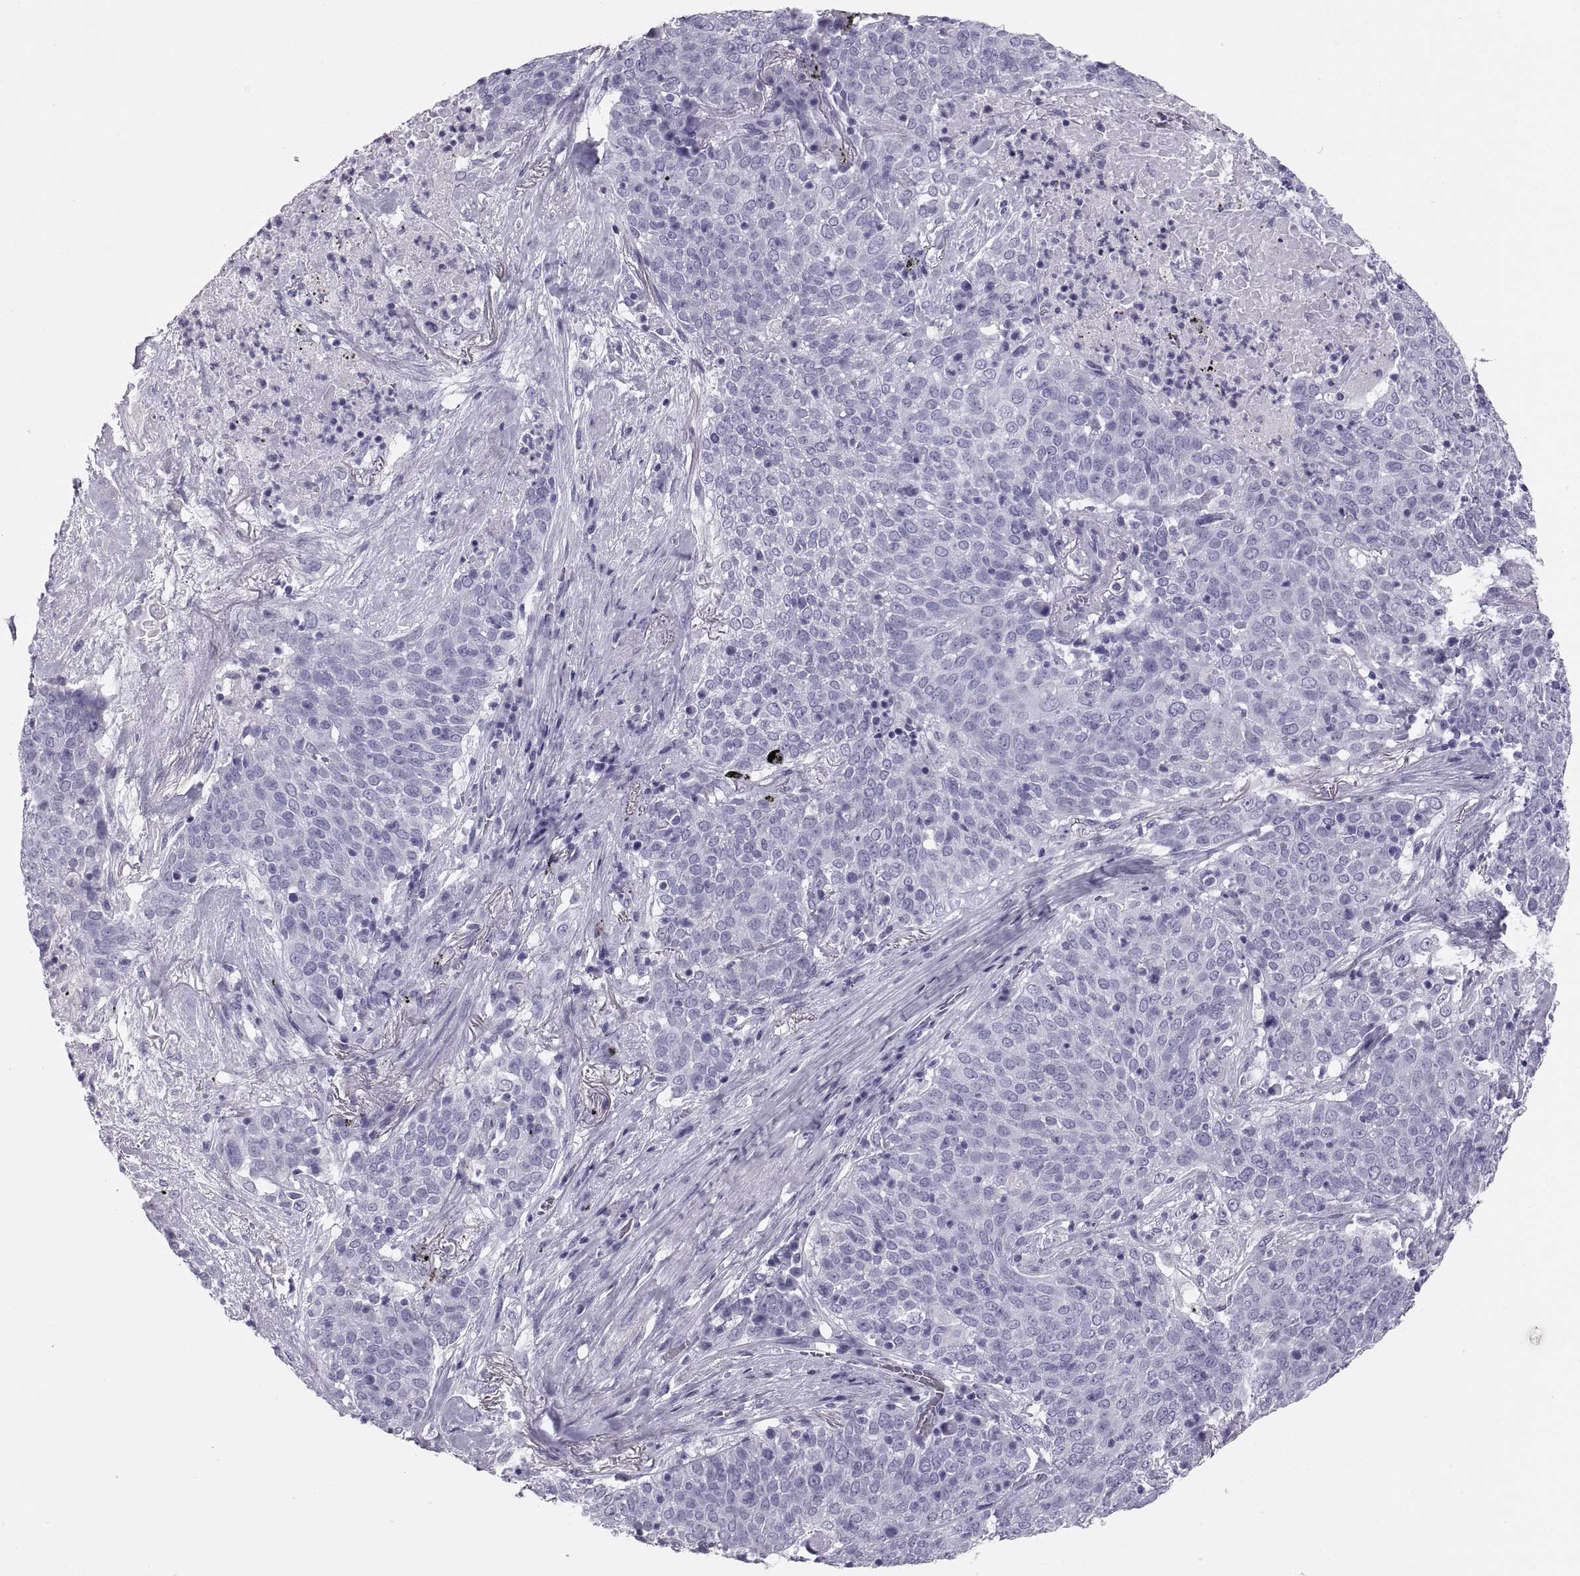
{"staining": {"intensity": "negative", "quantity": "none", "location": "none"}, "tissue": "lung cancer", "cell_type": "Tumor cells", "image_type": "cancer", "snomed": [{"axis": "morphology", "description": "Squamous cell carcinoma, NOS"}, {"axis": "topography", "description": "Lung"}], "caption": "This photomicrograph is of squamous cell carcinoma (lung) stained with IHC to label a protein in brown with the nuclei are counter-stained blue. There is no positivity in tumor cells.", "gene": "PAX2", "patient": {"sex": "male", "age": 82}}